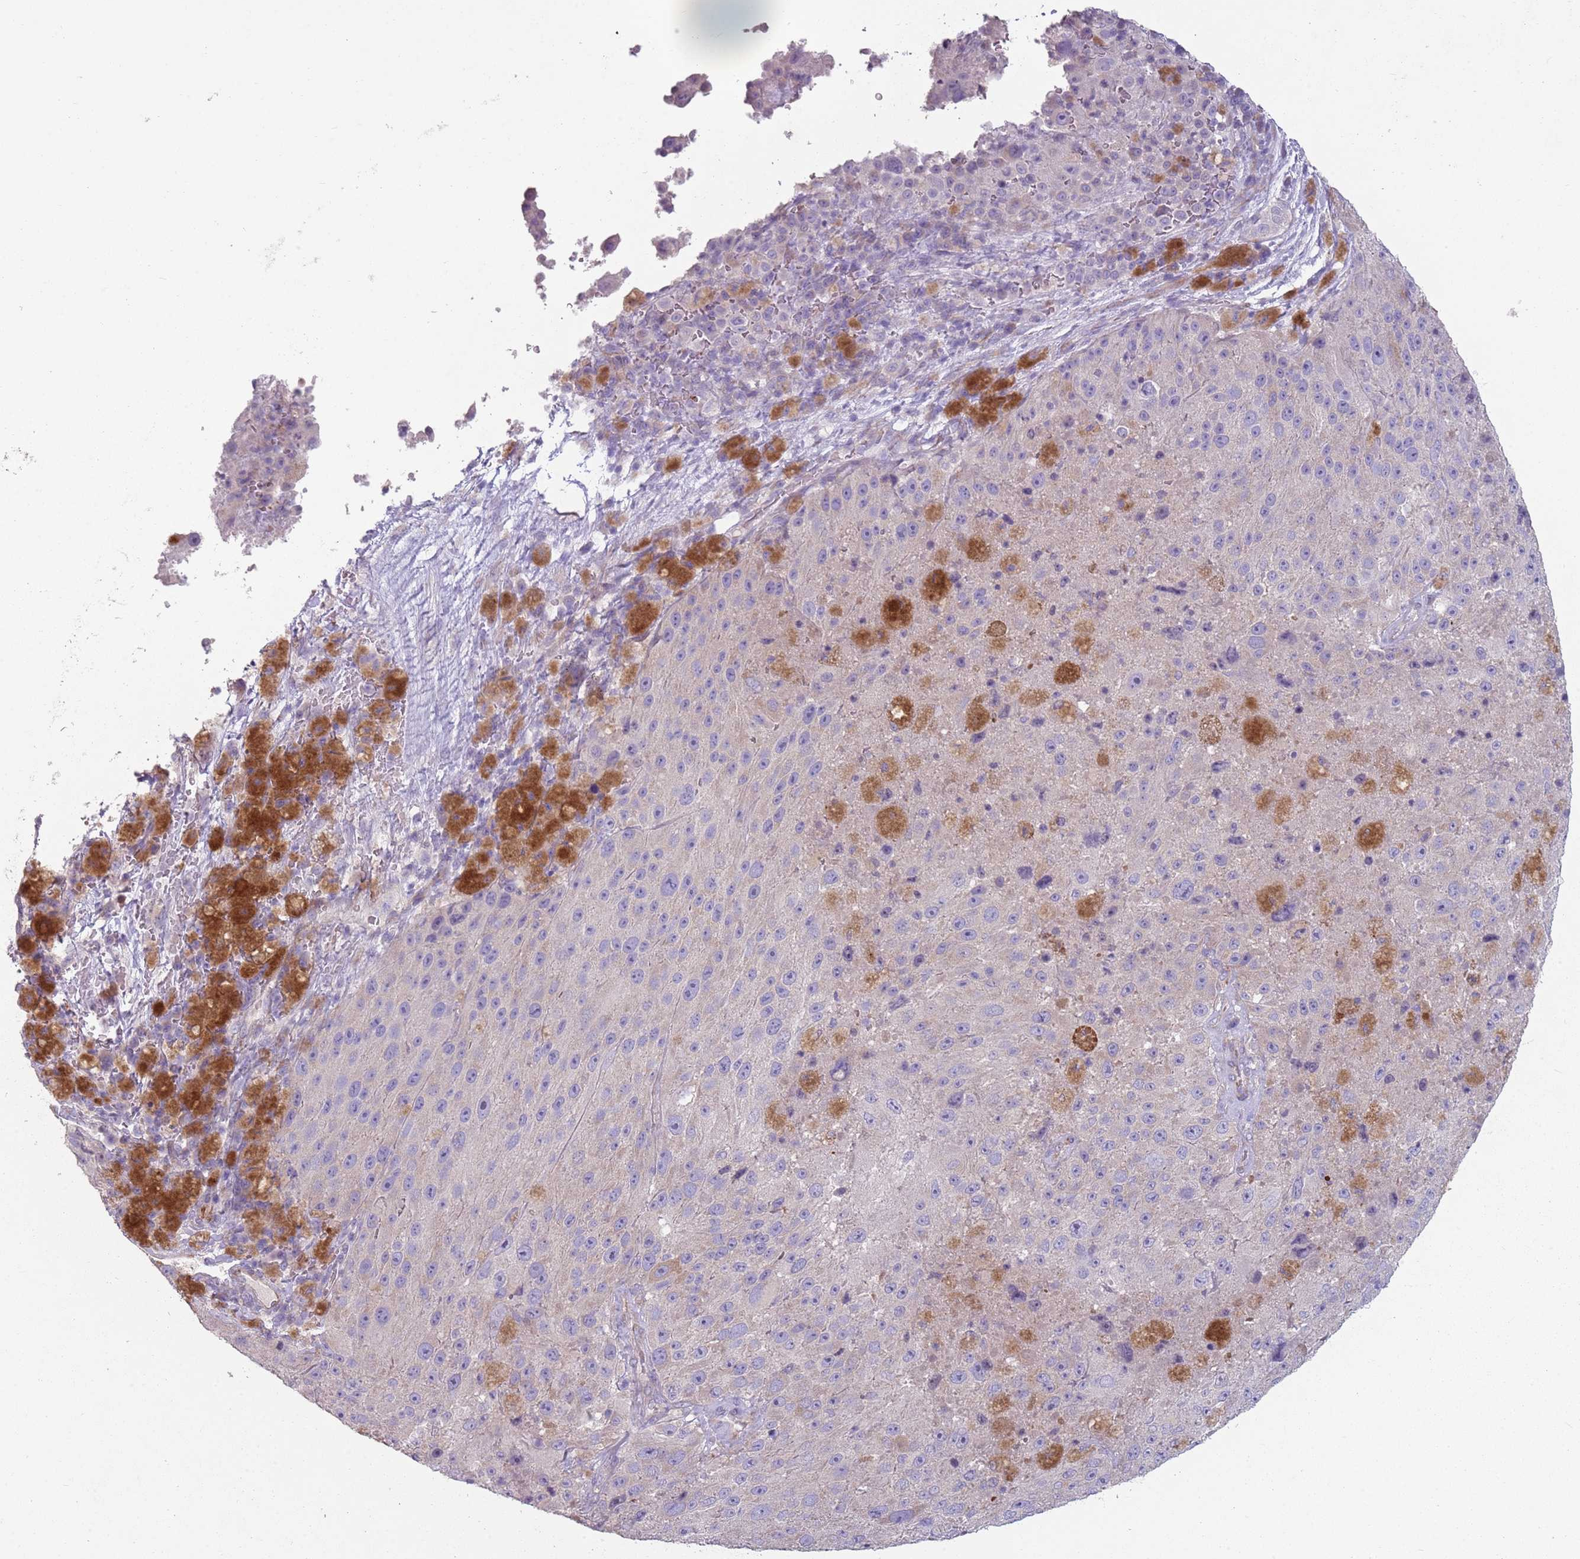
{"staining": {"intensity": "negative", "quantity": "none", "location": "none"}, "tissue": "melanoma", "cell_type": "Tumor cells", "image_type": "cancer", "snomed": [{"axis": "morphology", "description": "Malignant melanoma, Metastatic site"}, {"axis": "topography", "description": "Lymph node"}], "caption": "Tumor cells are negative for brown protein staining in malignant melanoma (metastatic site). (Immunohistochemistry (ihc), brightfield microscopy, high magnification).", "gene": "ZNF583", "patient": {"sex": "male", "age": 62}}